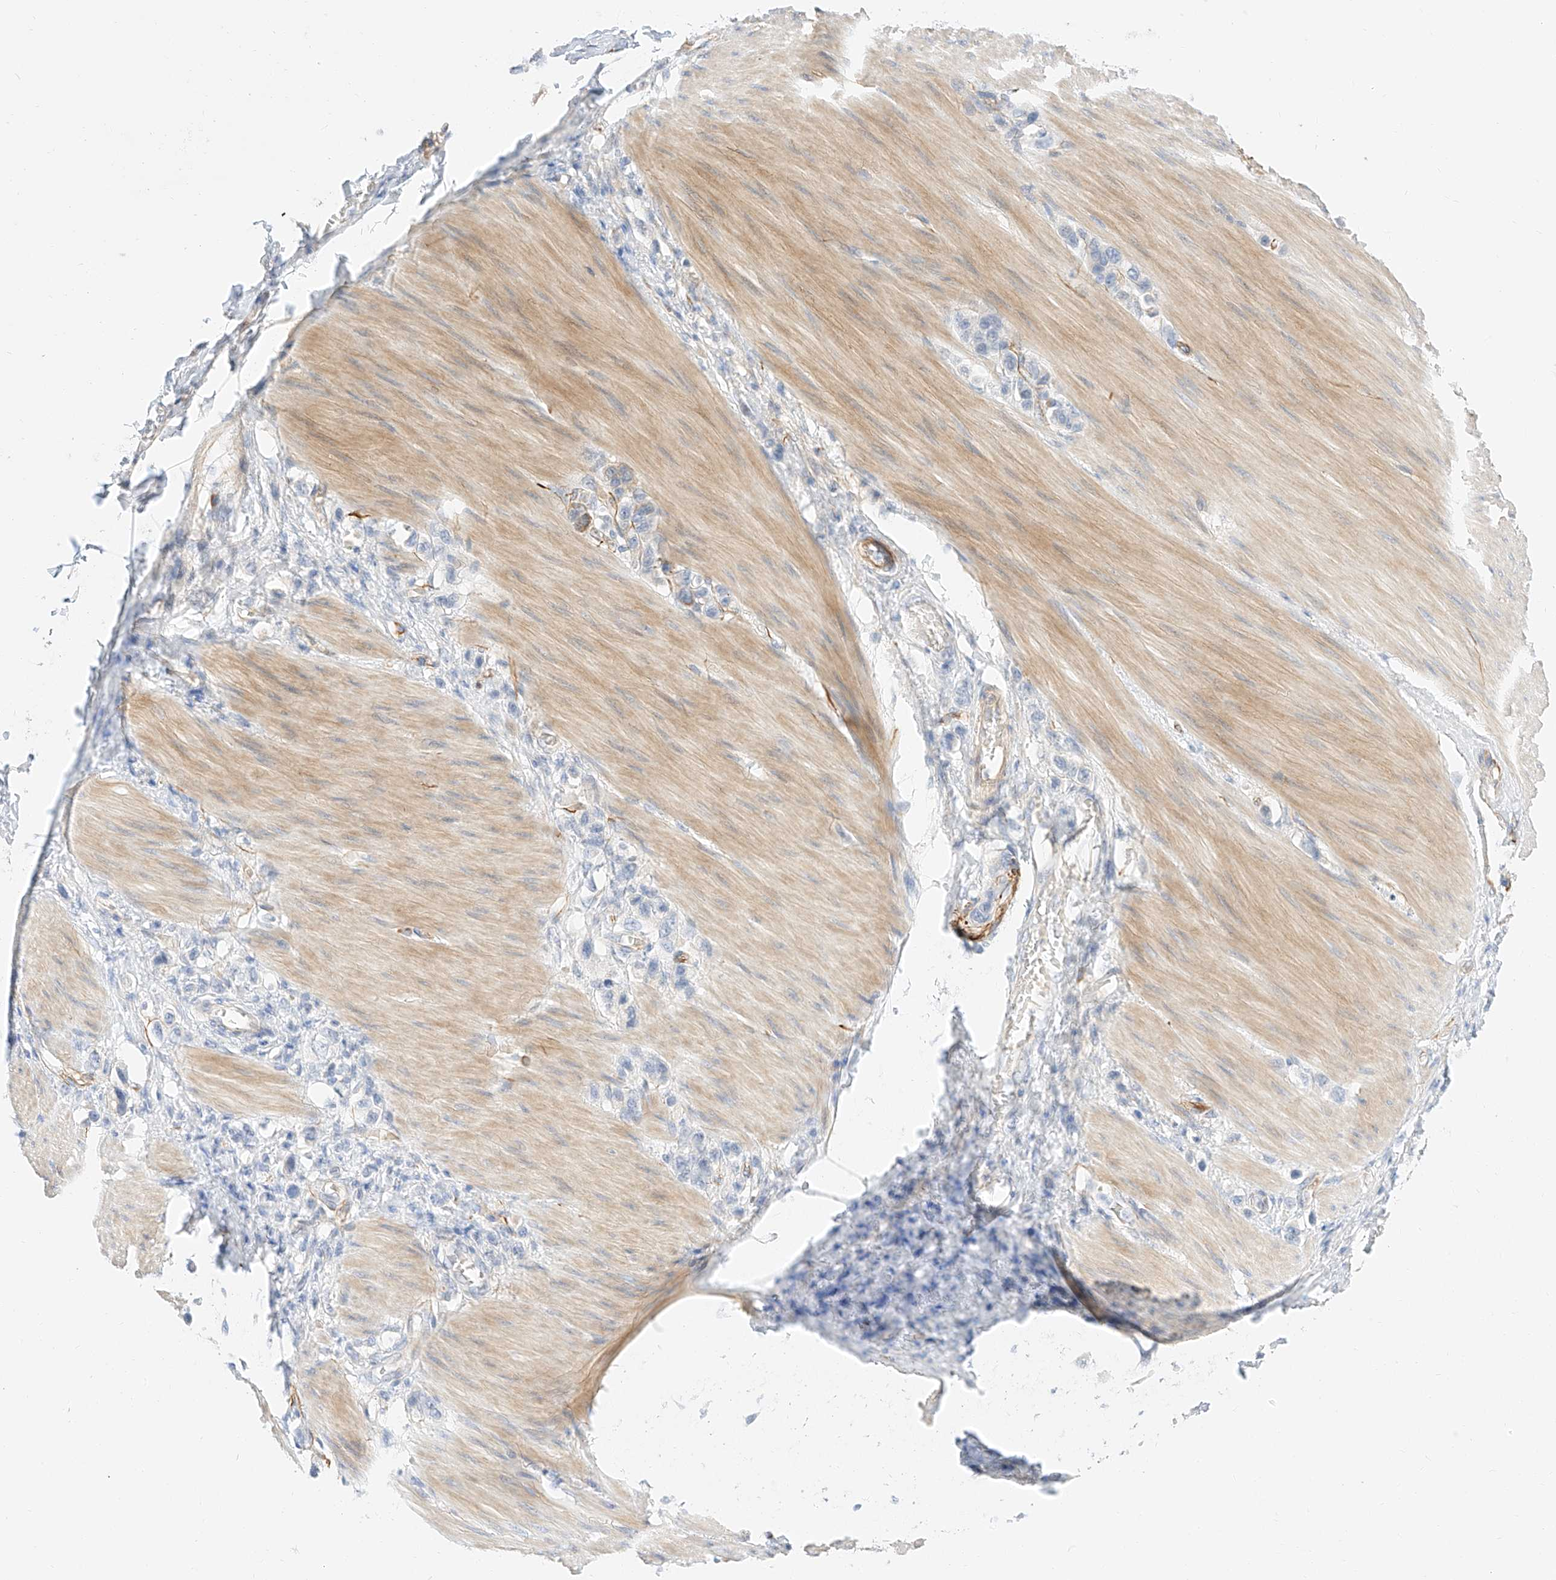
{"staining": {"intensity": "negative", "quantity": "none", "location": "none"}, "tissue": "stomach cancer", "cell_type": "Tumor cells", "image_type": "cancer", "snomed": [{"axis": "morphology", "description": "Adenocarcinoma, NOS"}, {"axis": "topography", "description": "Stomach"}], "caption": "Tumor cells show no significant staining in stomach adenocarcinoma. Brightfield microscopy of IHC stained with DAB (3,3'-diaminobenzidine) (brown) and hematoxylin (blue), captured at high magnification.", "gene": "CDCP2", "patient": {"sex": "female", "age": 65}}